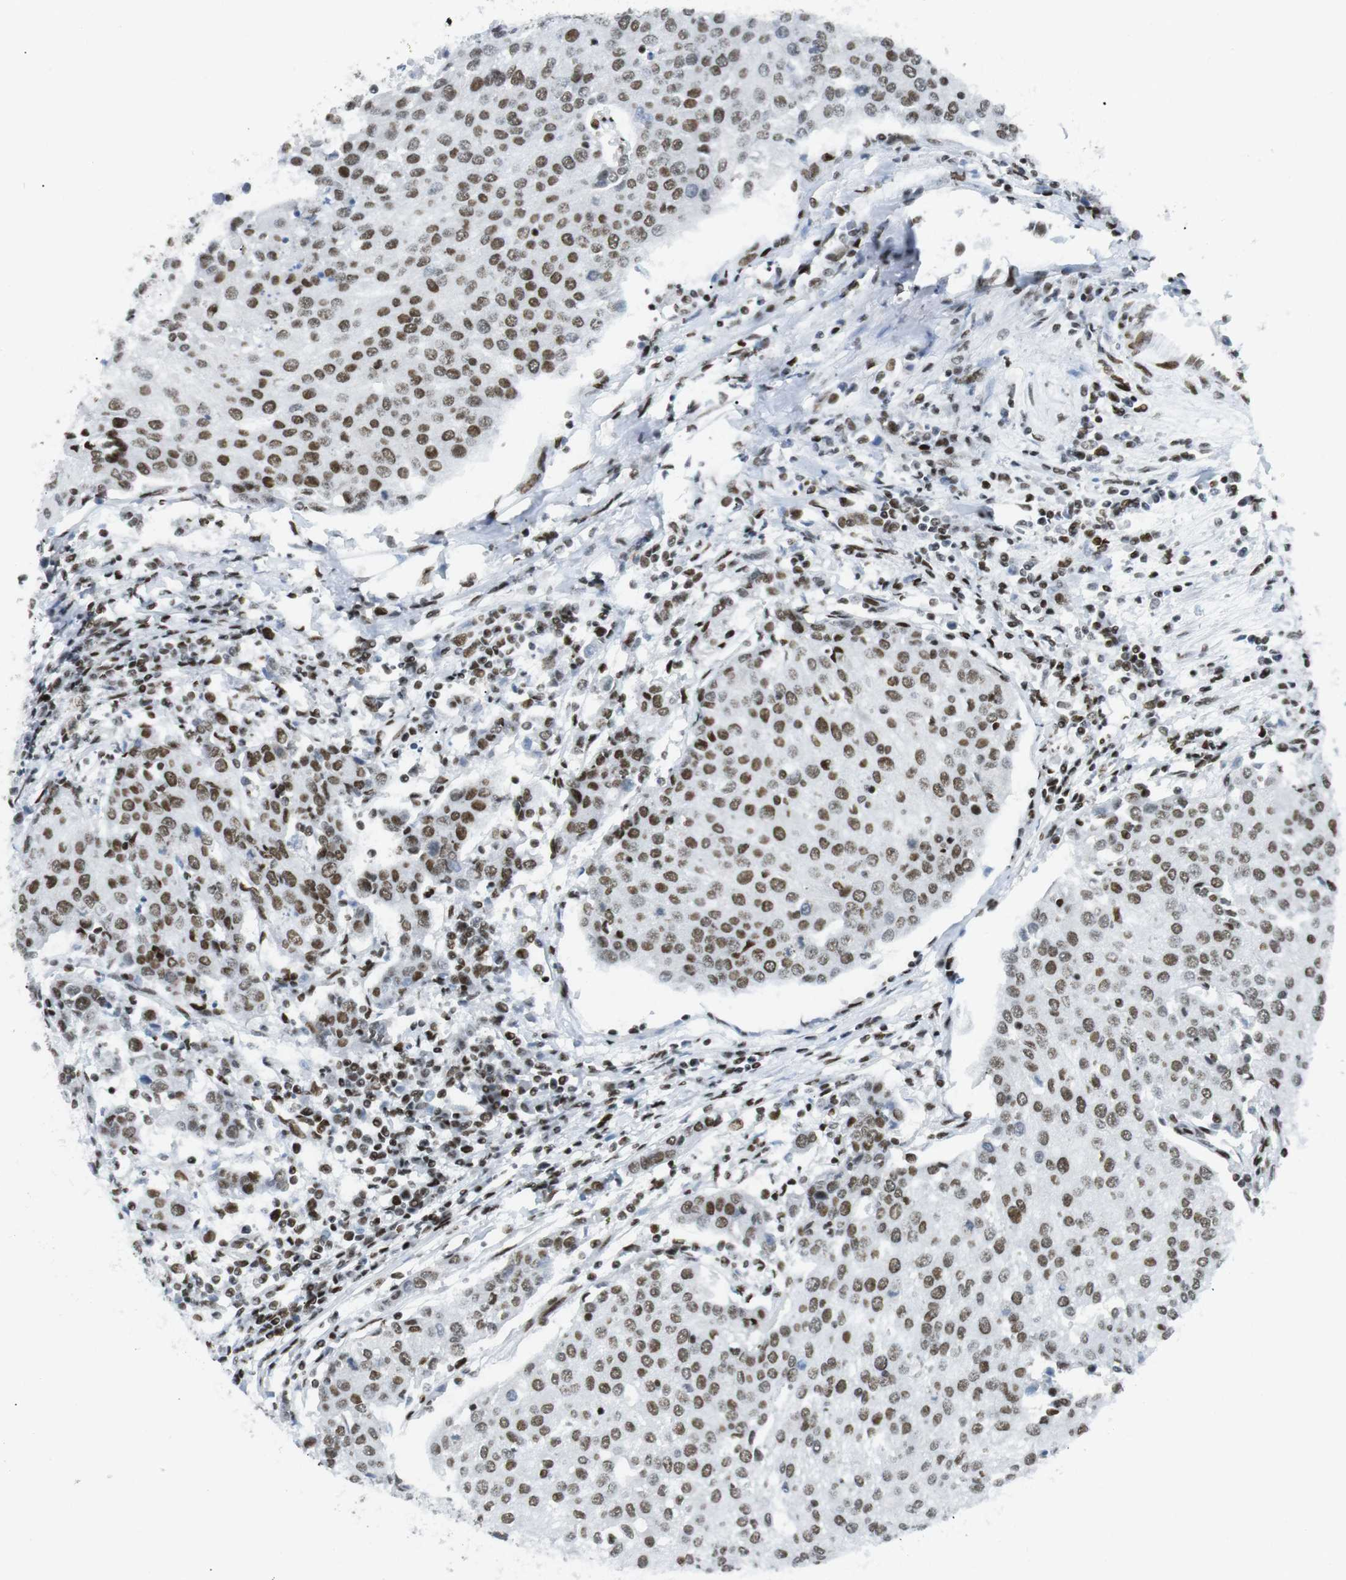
{"staining": {"intensity": "moderate", "quantity": ">75%", "location": "nuclear"}, "tissue": "urothelial cancer", "cell_type": "Tumor cells", "image_type": "cancer", "snomed": [{"axis": "morphology", "description": "Urothelial carcinoma, High grade"}, {"axis": "topography", "description": "Urinary bladder"}], "caption": "IHC of urothelial carcinoma (high-grade) displays medium levels of moderate nuclear positivity in about >75% of tumor cells.", "gene": "ARID1A", "patient": {"sex": "female", "age": 85}}